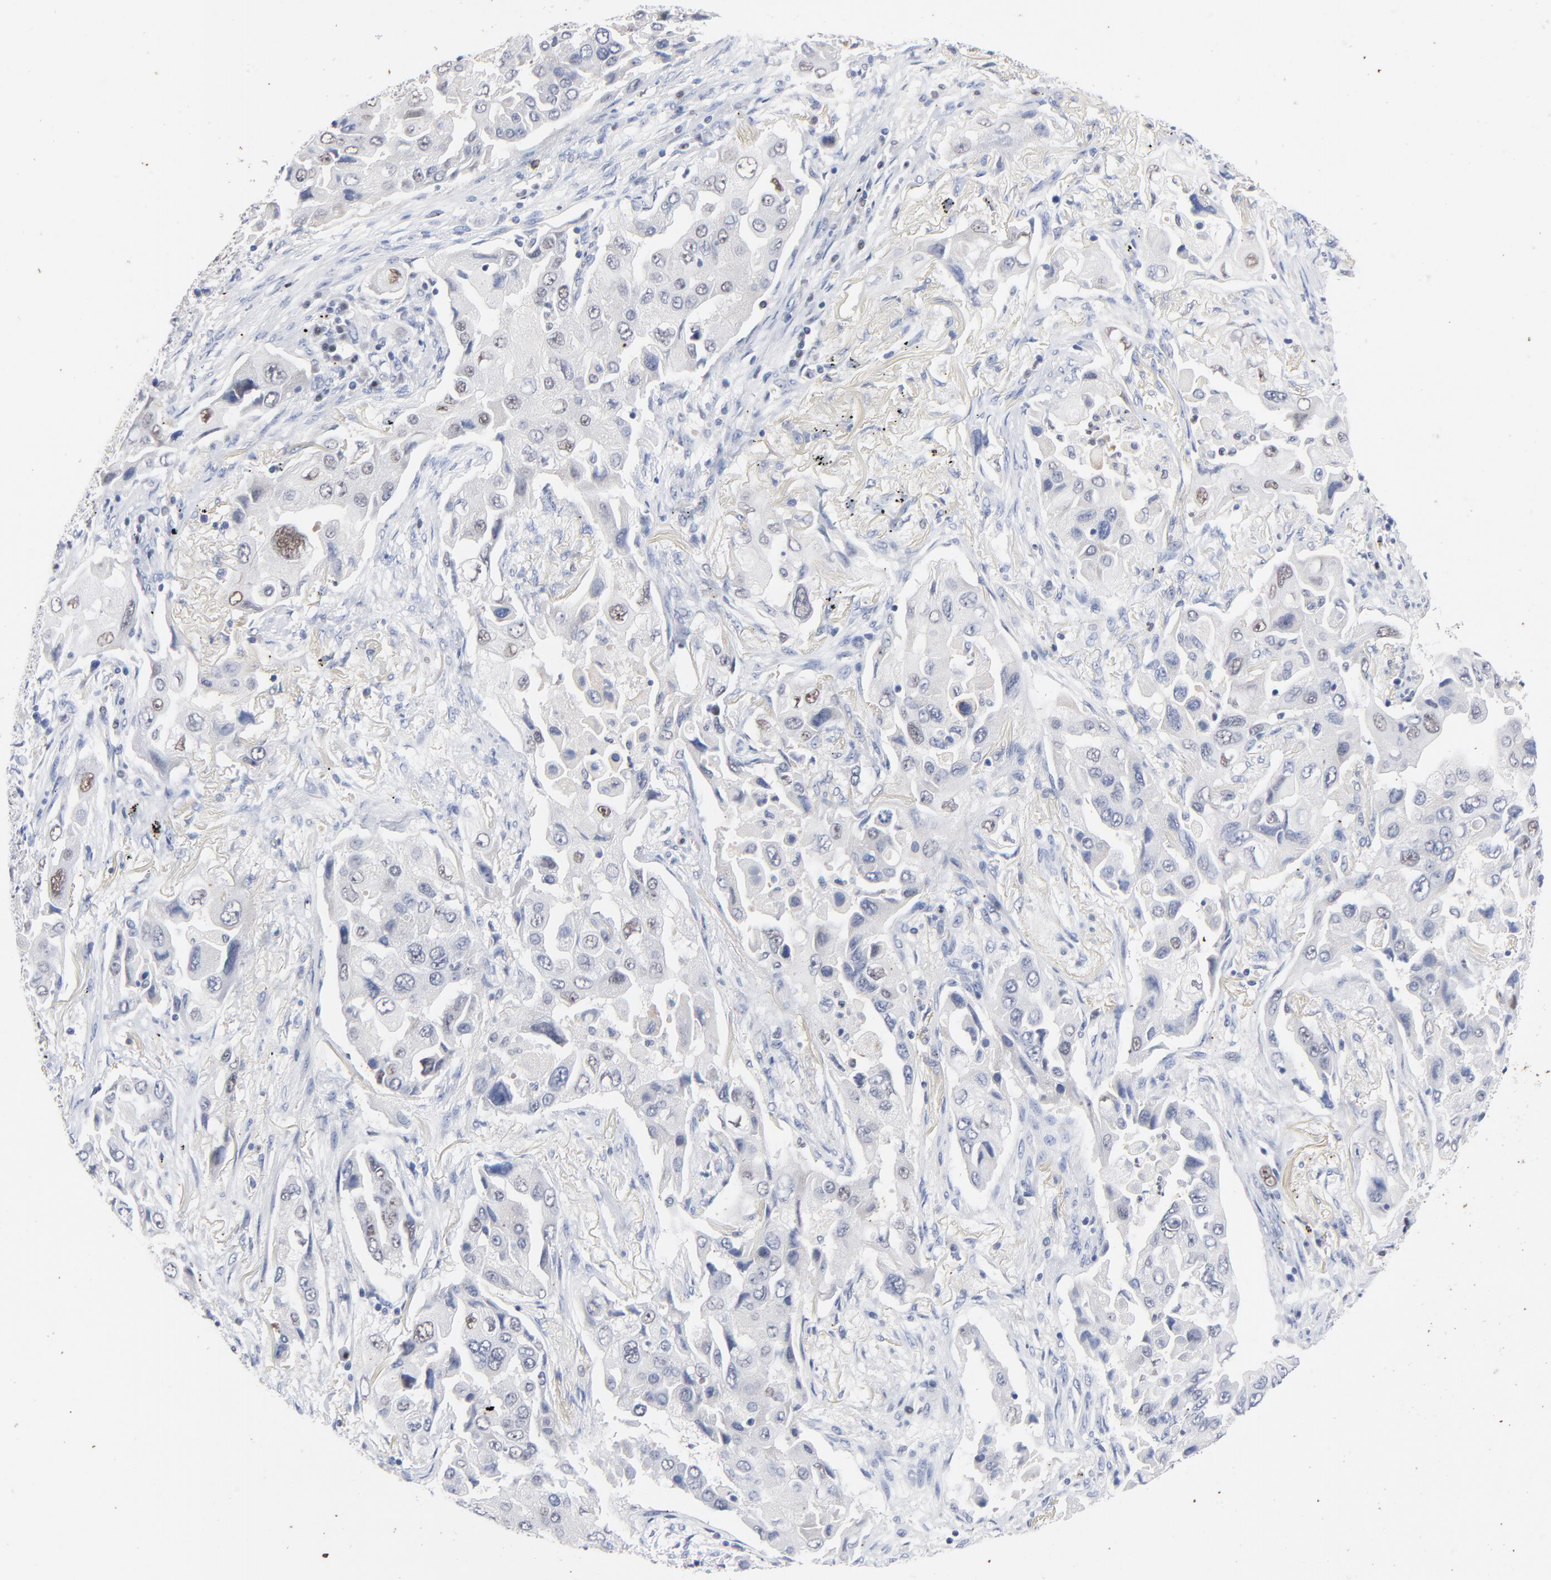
{"staining": {"intensity": "weak", "quantity": "<25%", "location": "nuclear"}, "tissue": "lung cancer", "cell_type": "Tumor cells", "image_type": "cancer", "snomed": [{"axis": "morphology", "description": "Adenocarcinoma, NOS"}, {"axis": "topography", "description": "Lung"}], "caption": "Tumor cells are negative for brown protein staining in lung adenocarcinoma.", "gene": "AADAC", "patient": {"sex": "female", "age": 65}}